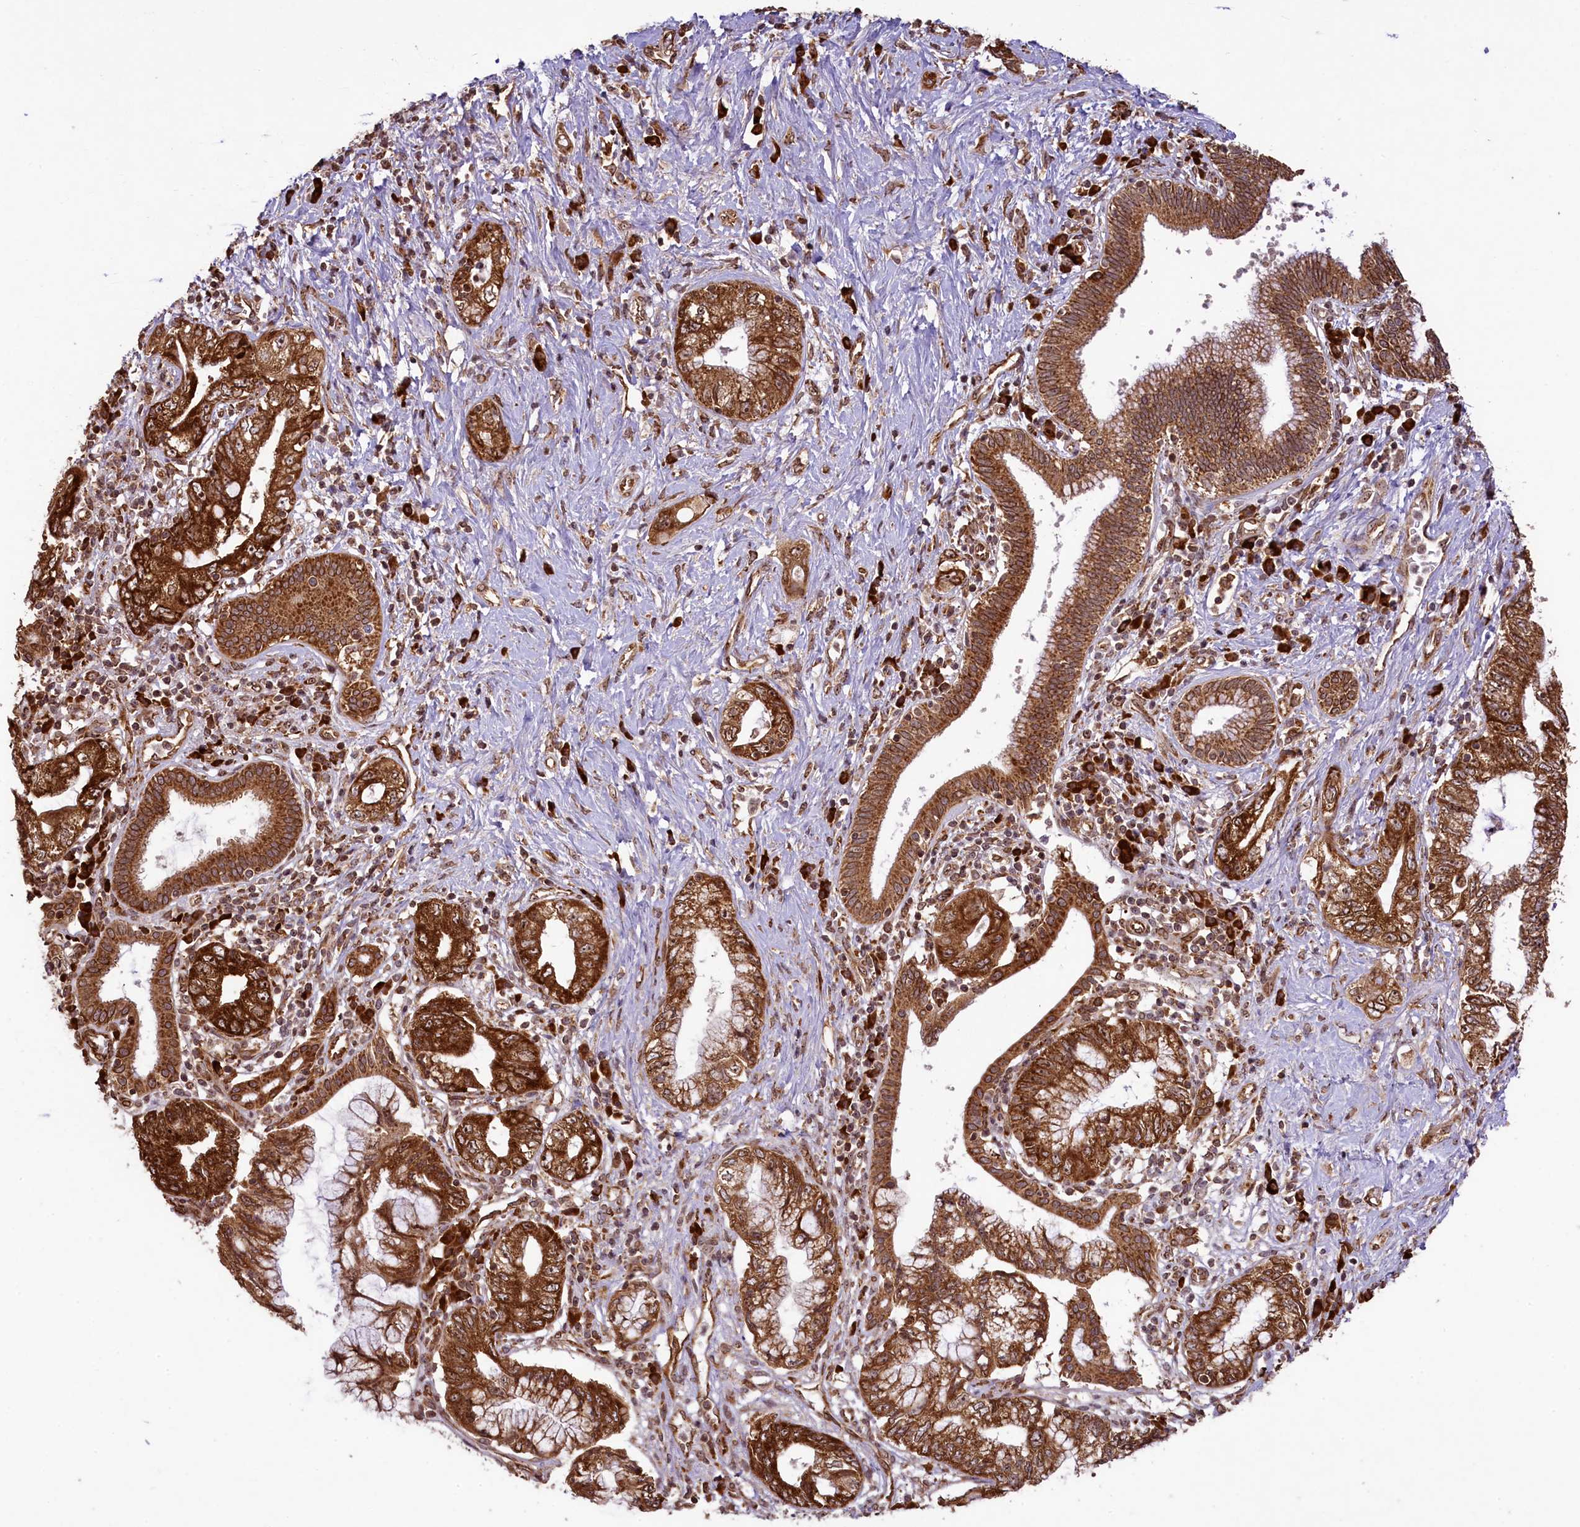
{"staining": {"intensity": "strong", "quantity": ">75%", "location": "cytoplasmic/membranous"}, "tissue": "pancreatic cancer", "cell_type": "Tumor cells", "image_type": "cancer", "snomed": [{"axis": "morphology", "description": "Adenocarcinoma, NOS"}, {"axis": "topography", "description": "Pancreas"}], "caption": "Strong cytoplasmic/membranous protein staining is seen in about >75% of tumor cells in pancreatic cancer (adenocarcinoma).", "gene": "LARP4", "patient": {"sex": "female", "age": 73}}